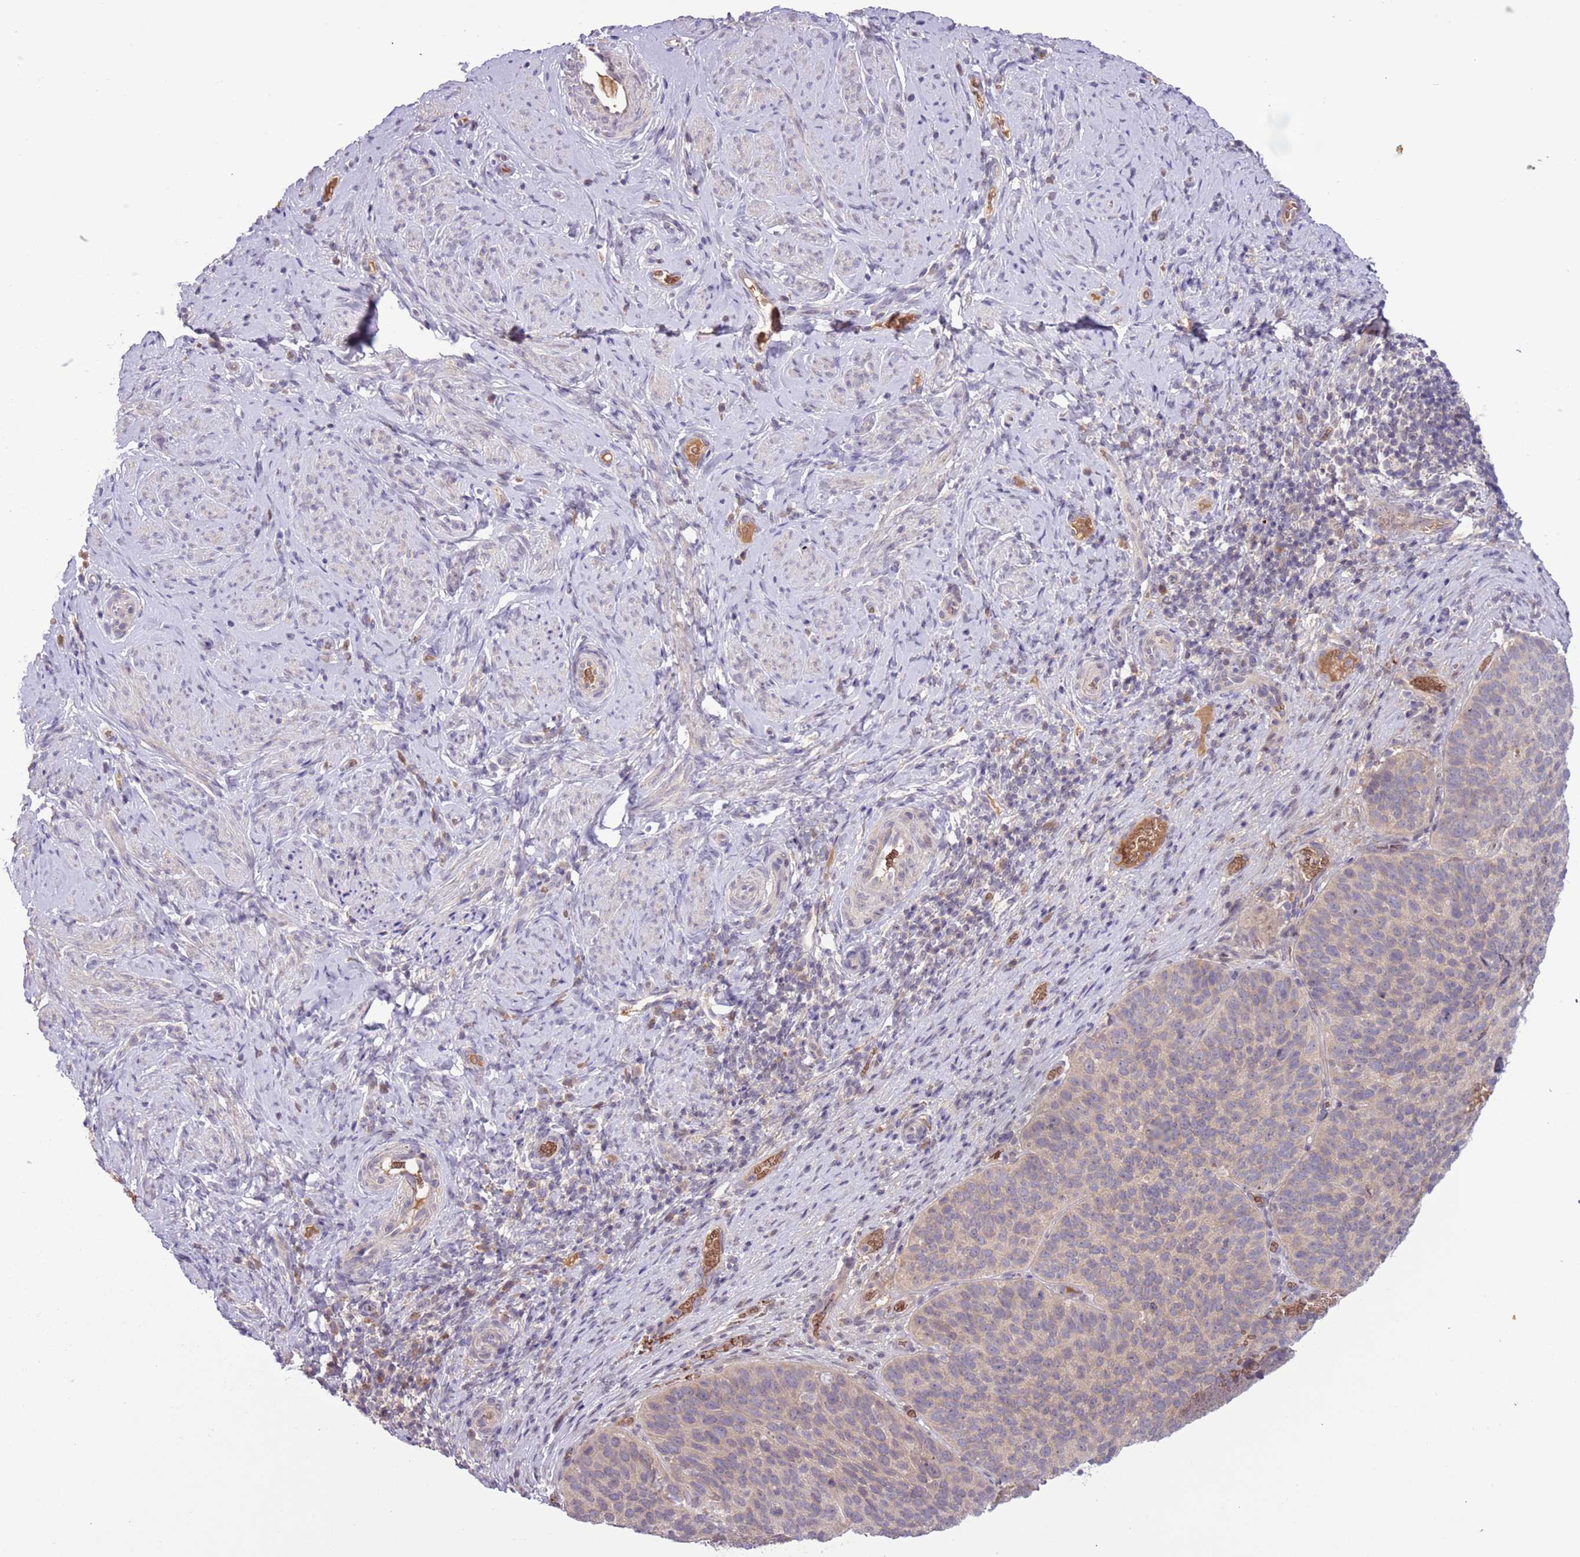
{"staining": {"intensity": "weak", "quantity": ">75%", "location": "cytoplasmic/membranous"}, "tissue": "cervical cancer", "cell_type": "Tumor cells", "image_type": "cancer", "snomed": [{"axis": "morphology", "description": "Squamous cell carcinoma, NOS"}, {"axis": "topography", "description": "Cervix"}], "caption": "This image shows IHC staining of cervical squamous cell carcinoma, with low weak cytoplasmic/membranous positivity in about >75% of tumor cells.", "gene": "SHROOM3", "patient": {"sex": "female", "age": 80}}